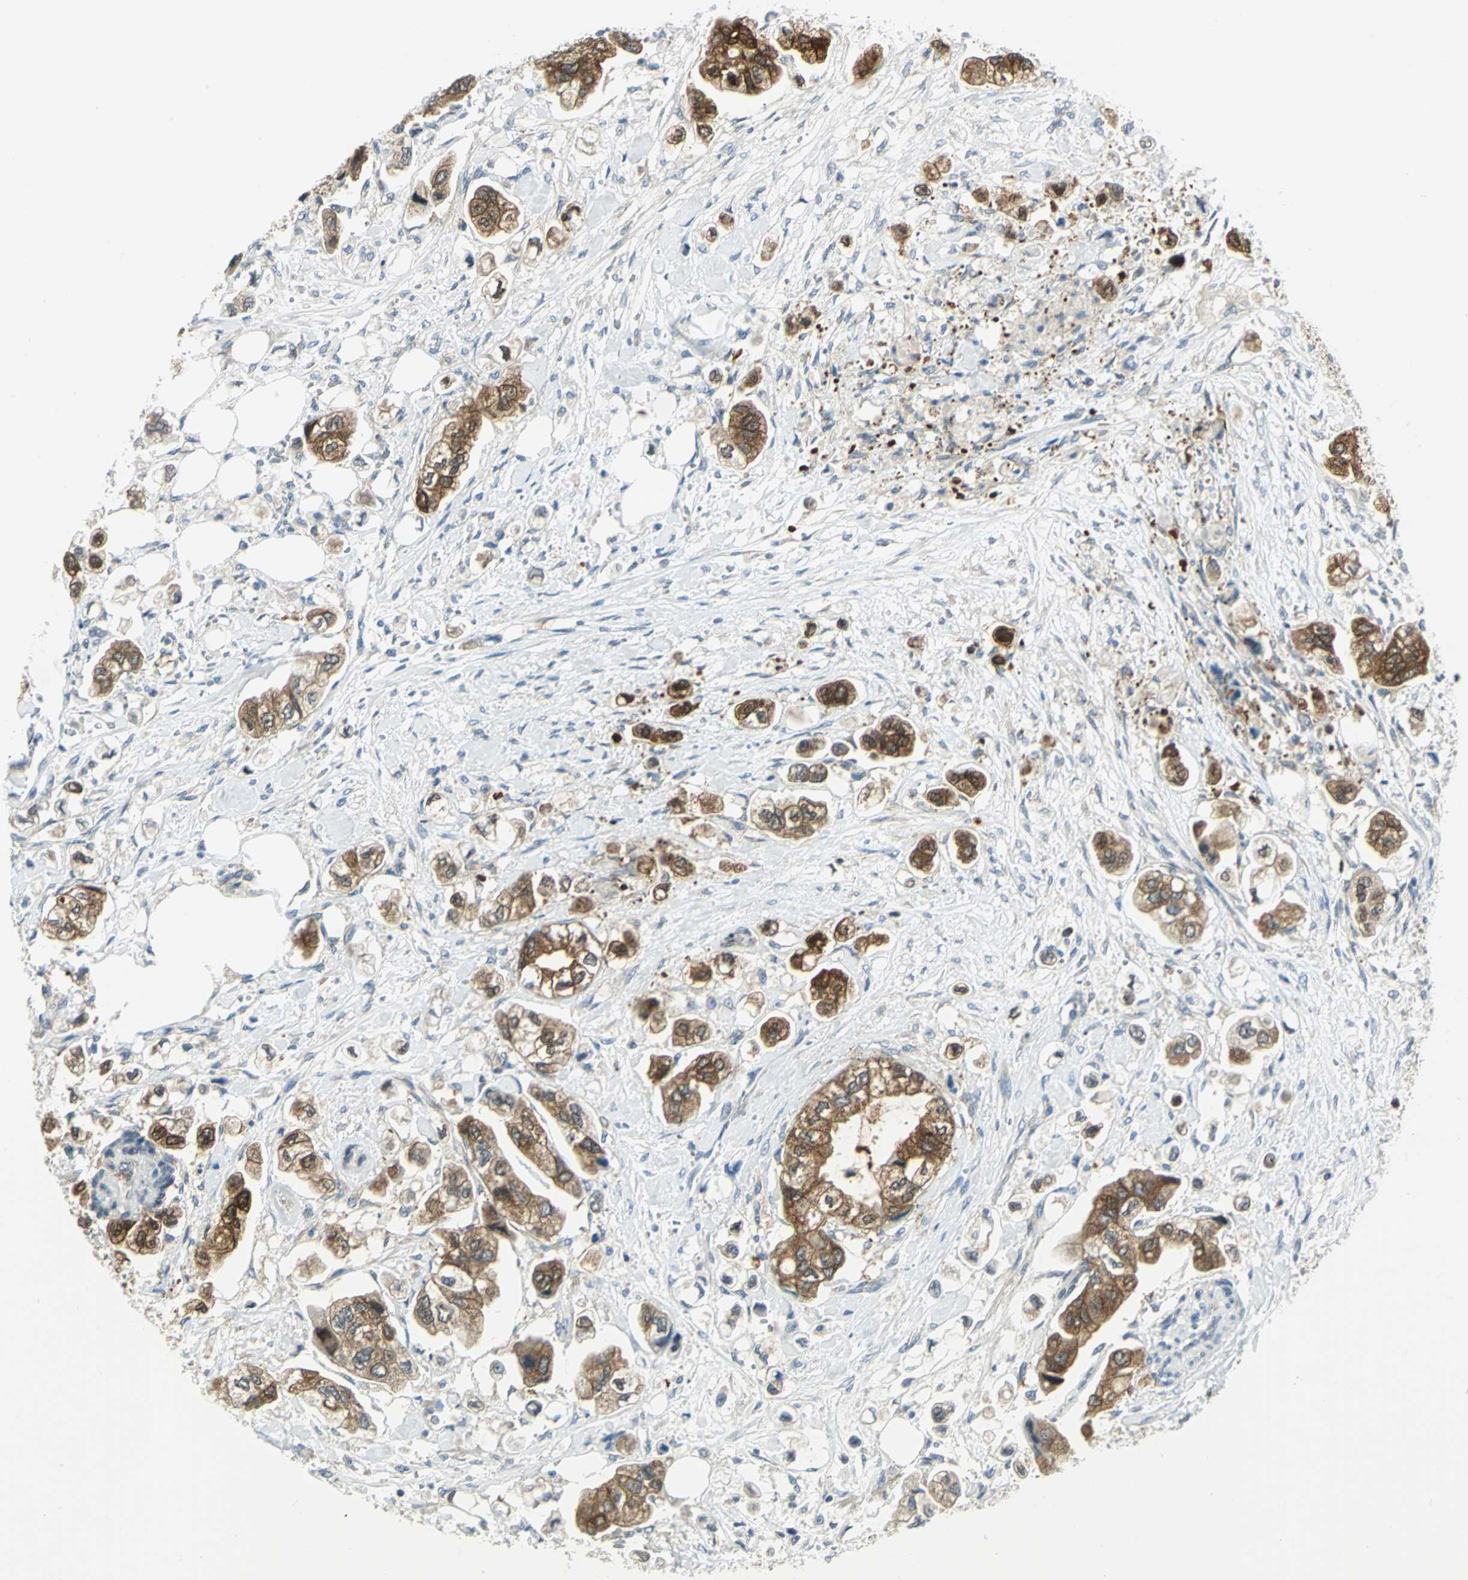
{"staining": {"intensity": "strong", "quantity": ">75%", "location": "cytoplasmic/membranous"}, "tissue": "stomach cancer", "cell_type": "Tumor cells", "image_type": "cancer", "snomed": [{"axis": "morphology", "description": "Adenocarcinoma, NOS"}, {"axis": "topography", "description": "Stomach"}], "caption": "This histopathology image exhibits IHC staining of stomach cancer (adenocarcinoma), with high strong cytoplasmic/membranous expression in about >75% of tumor cells.", "gene": "ALDOA", "patient": {"sex": "male", "age": 62}}